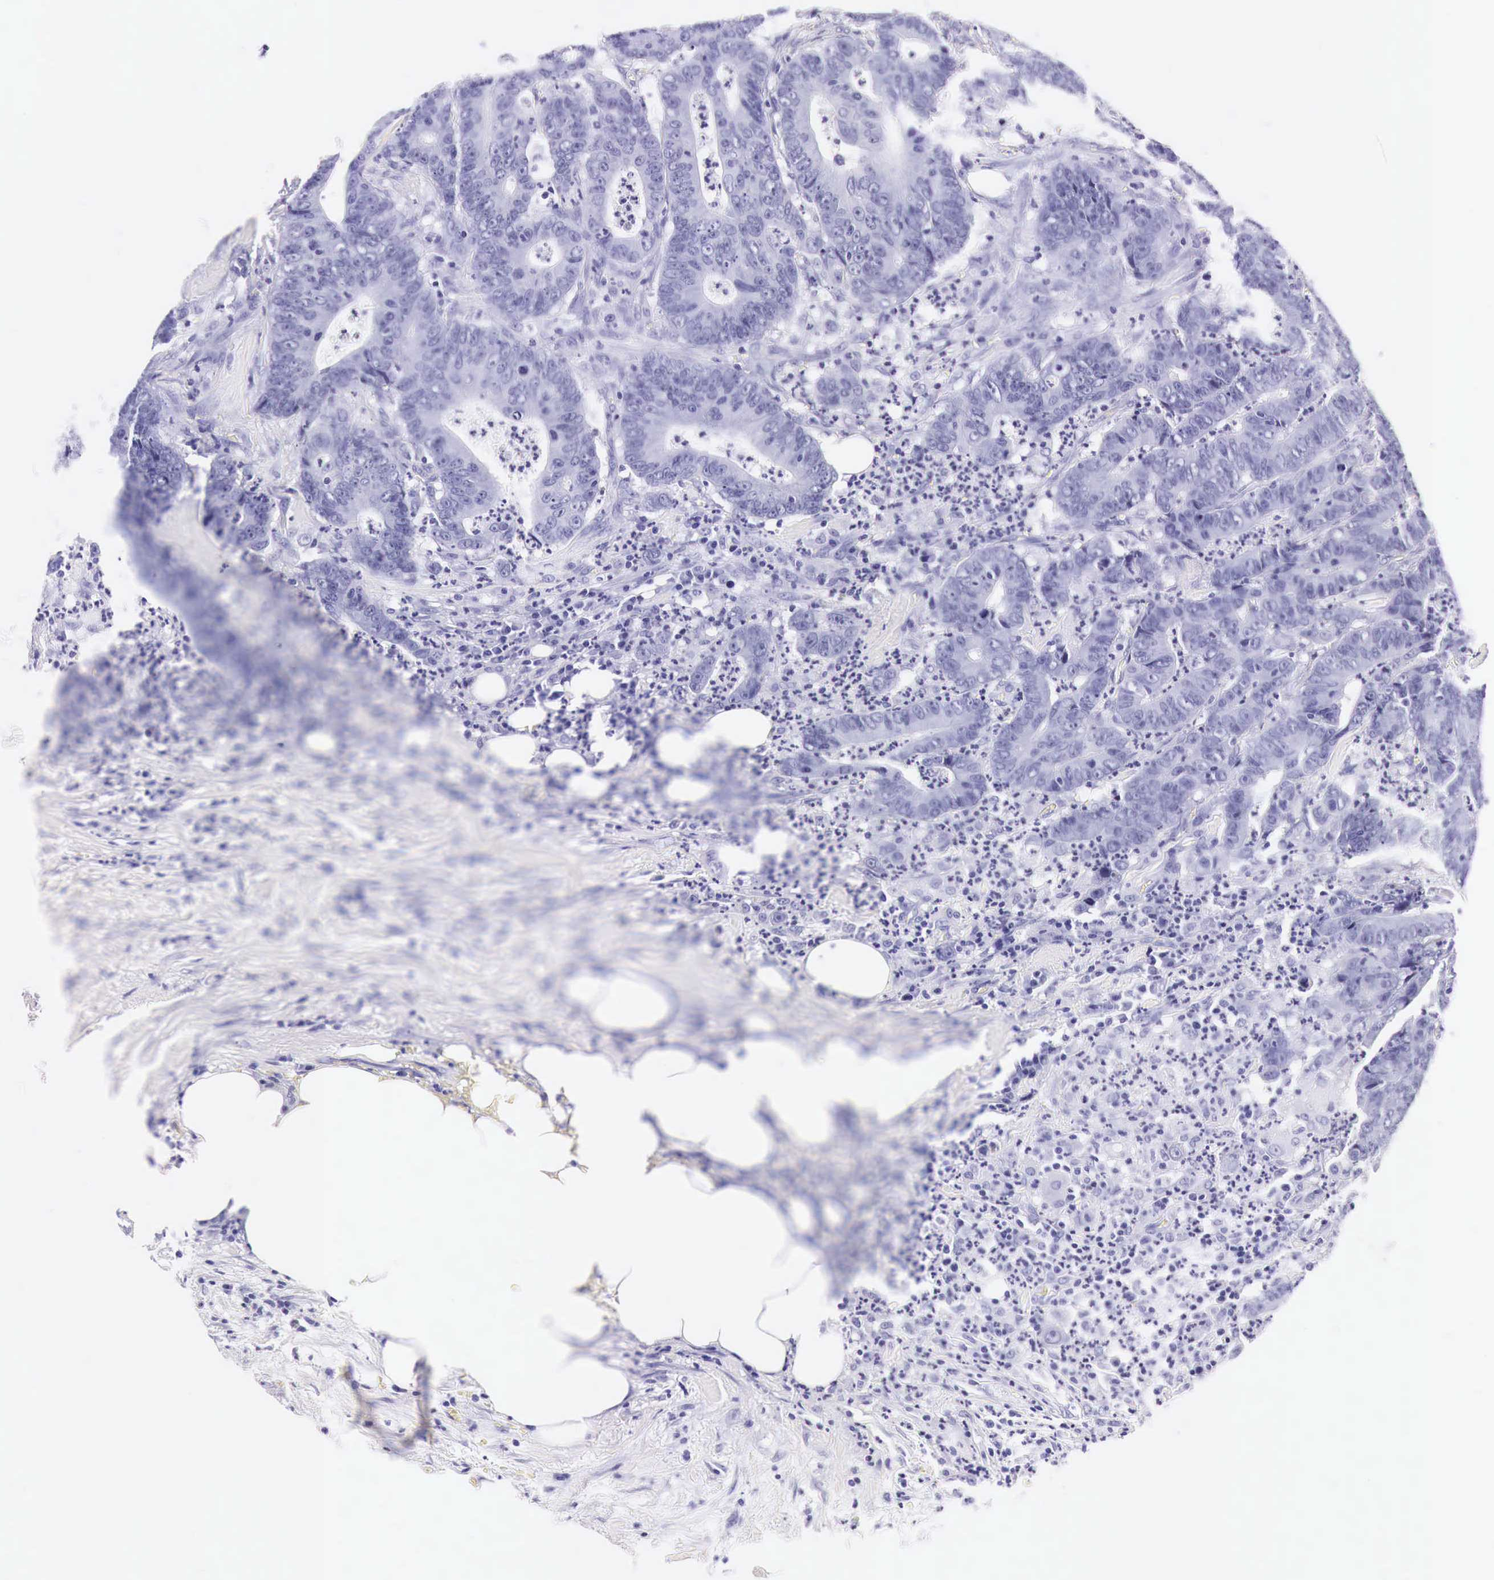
{"staining": {"intensity": "negative", "quantity": "none", "location": "none"}, "tissue": "colorectal cancer", "cell_type": "Tumor cells", "image_type": "cancer", "snomed": [{"axis": "morphology", "description": "Adenocarcinoma, NOS"}, {"axis": "topography", "description": "Colon"}], "caption": "High power microscopy image of an immunohistochemistry (IHC) image of colorectal adenocarcinoma, revealing no significant positivity in tumor cells.", "gene": "ACP3", "patient": {"sex": "female", "age": 76}}